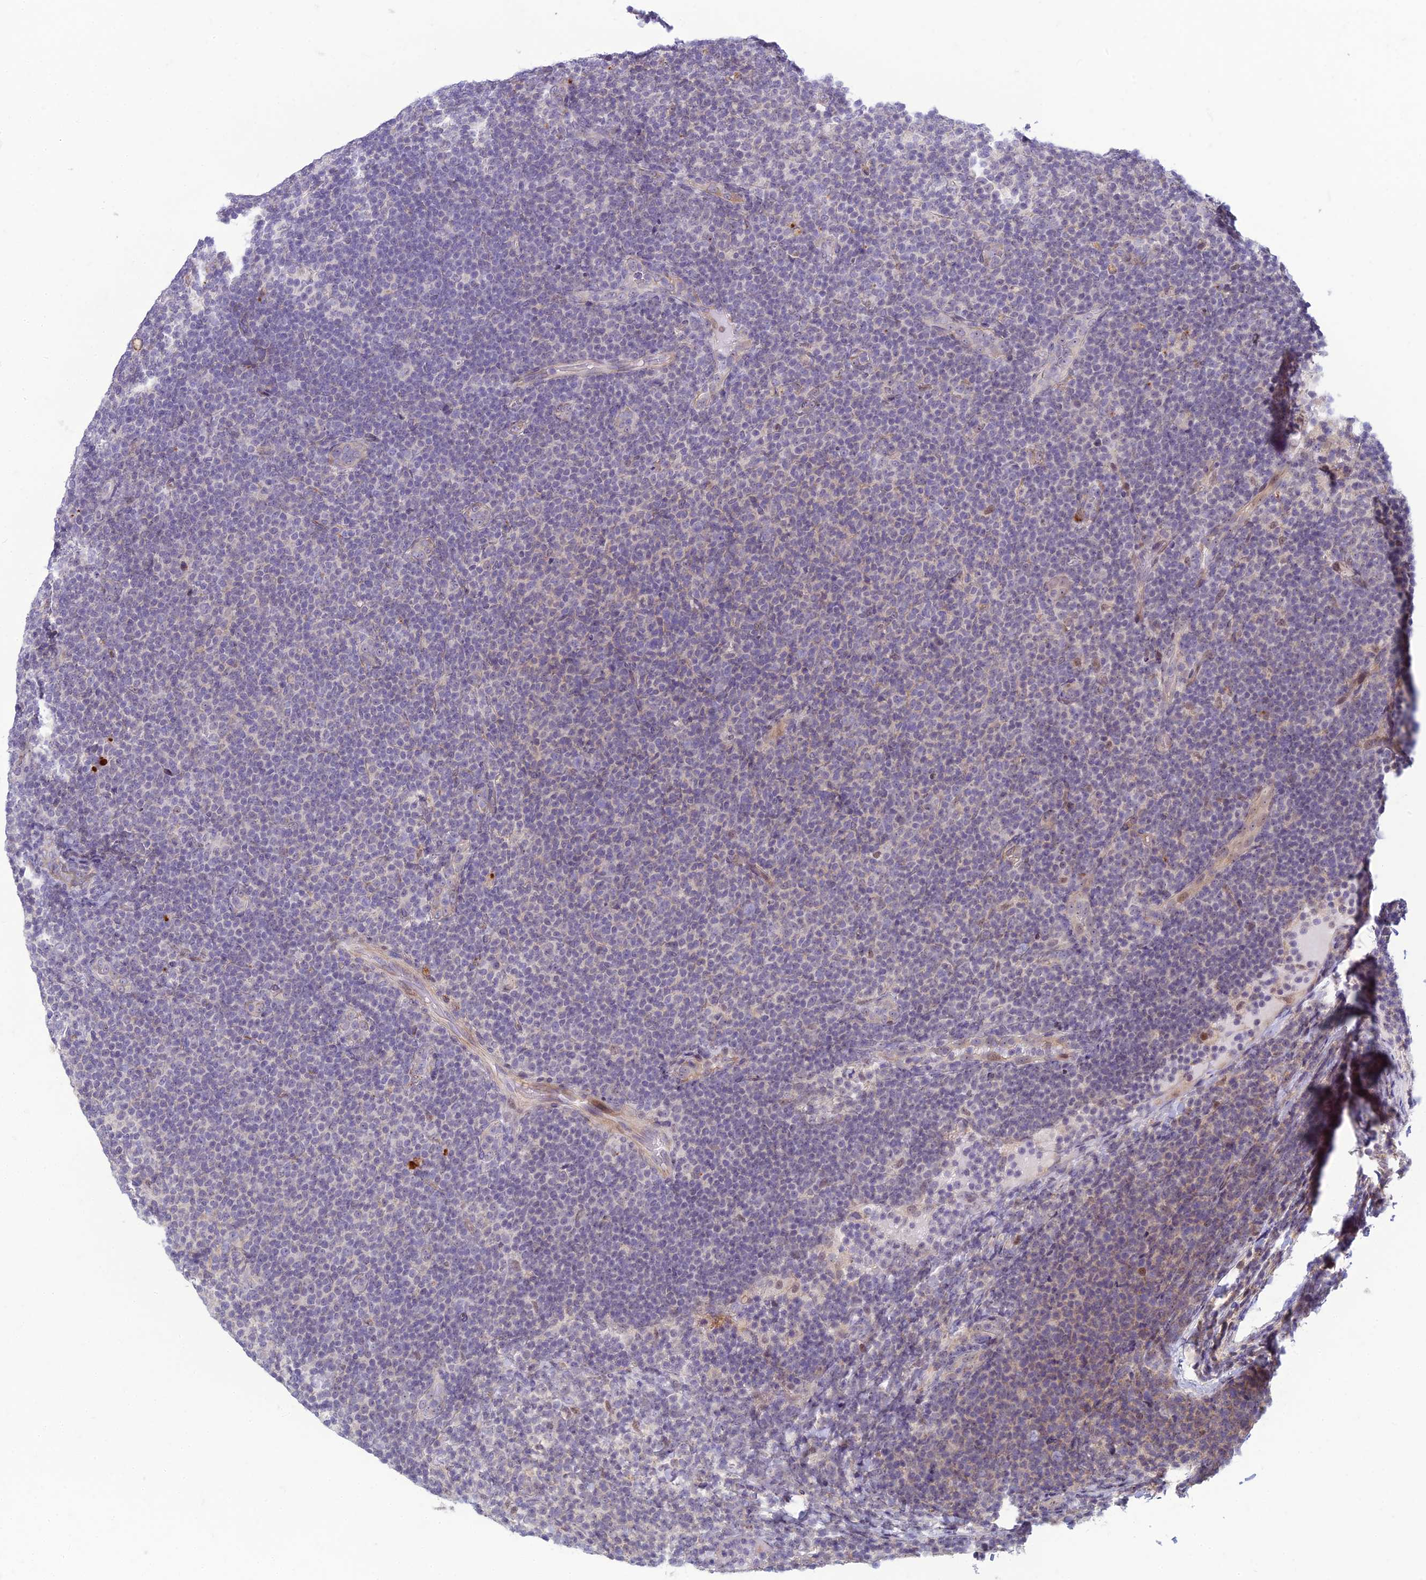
{"staining": {"intensity": "negative", "quantity": "none", "location": "none"}, "tissue": "lymphoma", "cell_type": "Tumor cells", "image_type": "cancer", "snomed": [{"axis": "morphology", "description": "Malignant lymphoma, non-Hodgkin's type, Low grade"}, {"axis": "topography", "description": "Lymph node"}], "caption": "The immunohistochemistry (IHC) image has no significant staining in tumor cells of lymphoma tissue.", "gene": "DTX2", "patient": {"sex": "male", "age": 66}}